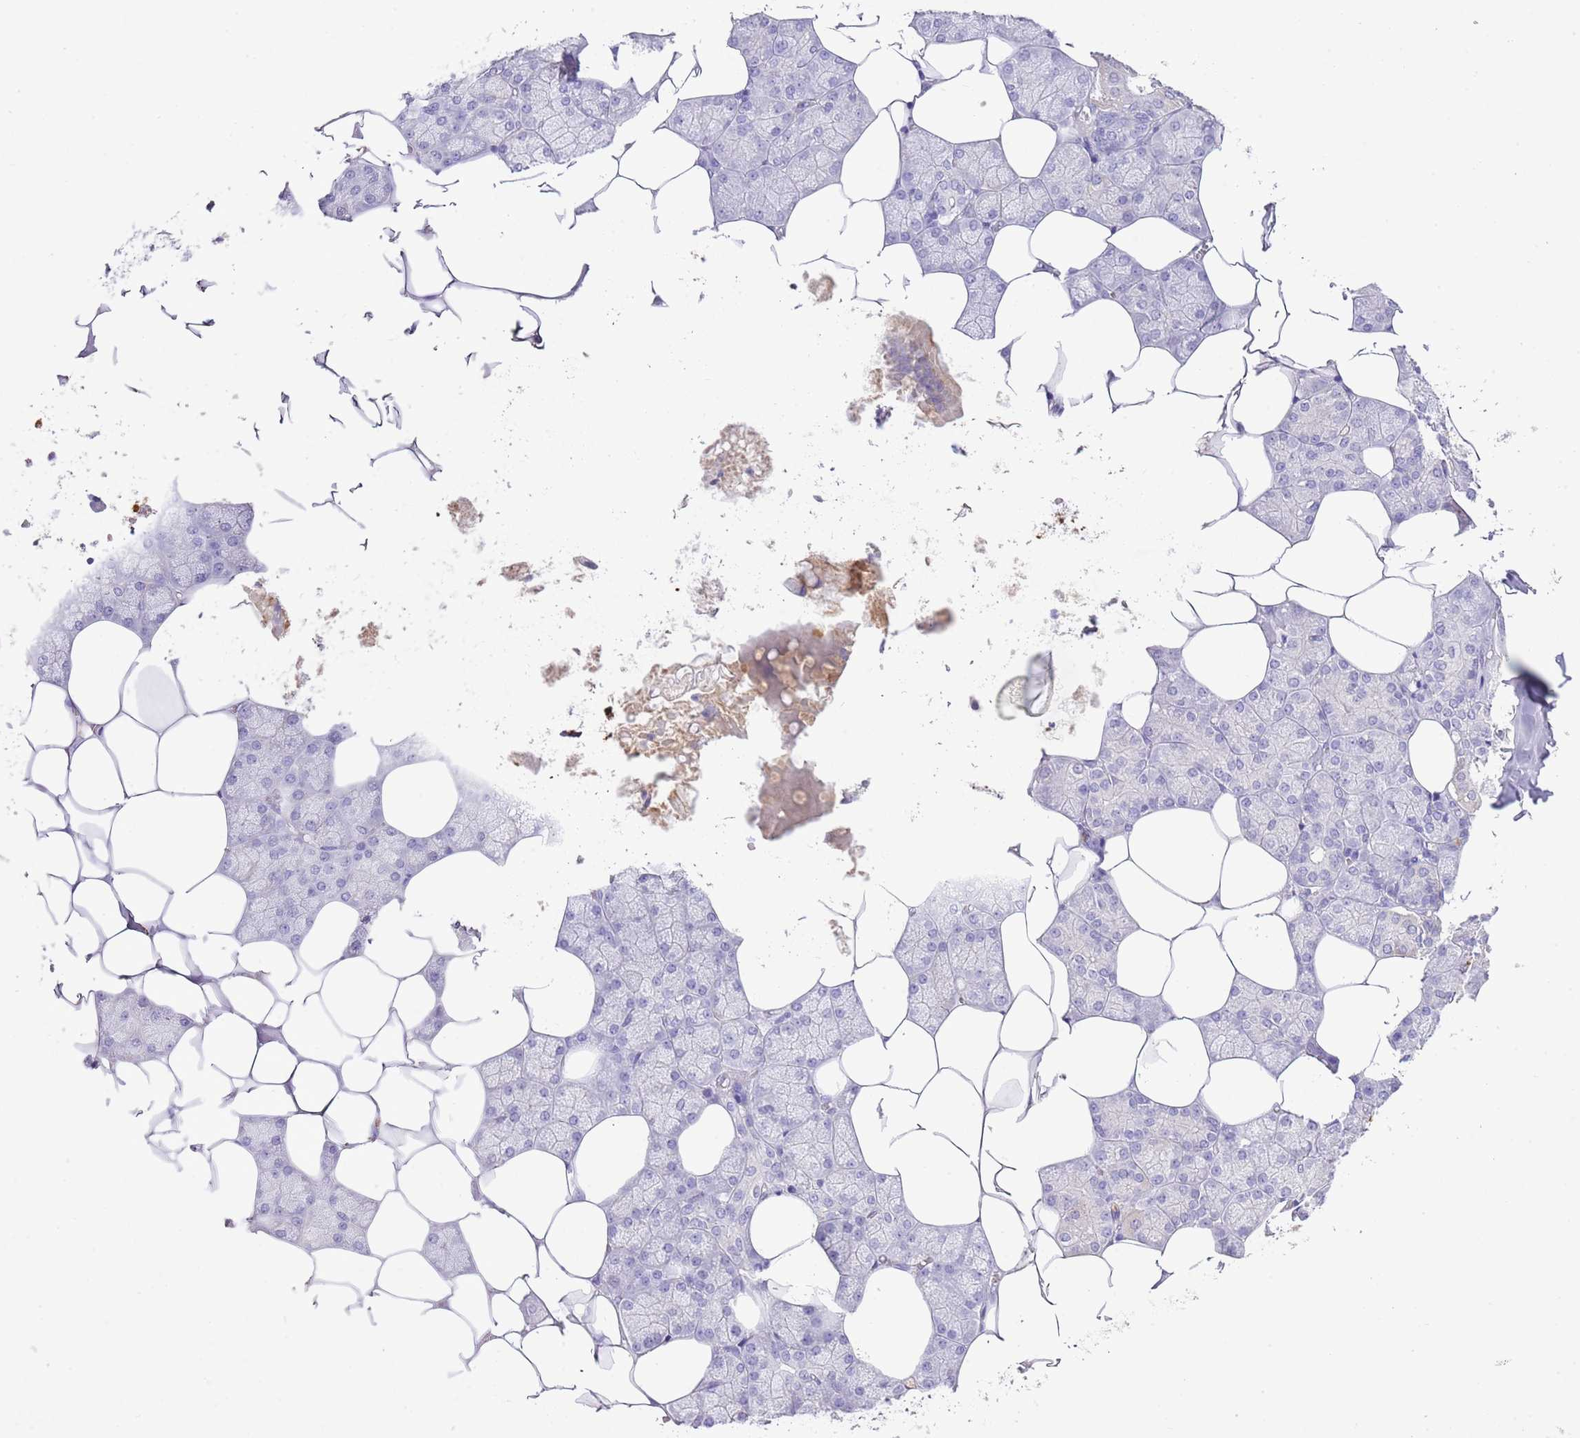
{"staining": {"intensity": "strong", "quantity": "<25%", "location": "cytoplasmic/membranous"}, "tissue": "salivary gland", "cell_type": "Glandular cells", "image_type": "normal", "snomed": [{"axis": "morphology", "description": "Normal tissue, NOS"}, {"axis": "topography", "description": "Salivary gland"}], "caption": "Strong cytoplasmic/membranous positivity for a protein is identified in about <25% of glandular cells of unremarkable salivary gland using IHC.", "gene": "OR2Z1", "patient": {"sex": "male", "age": 62}}